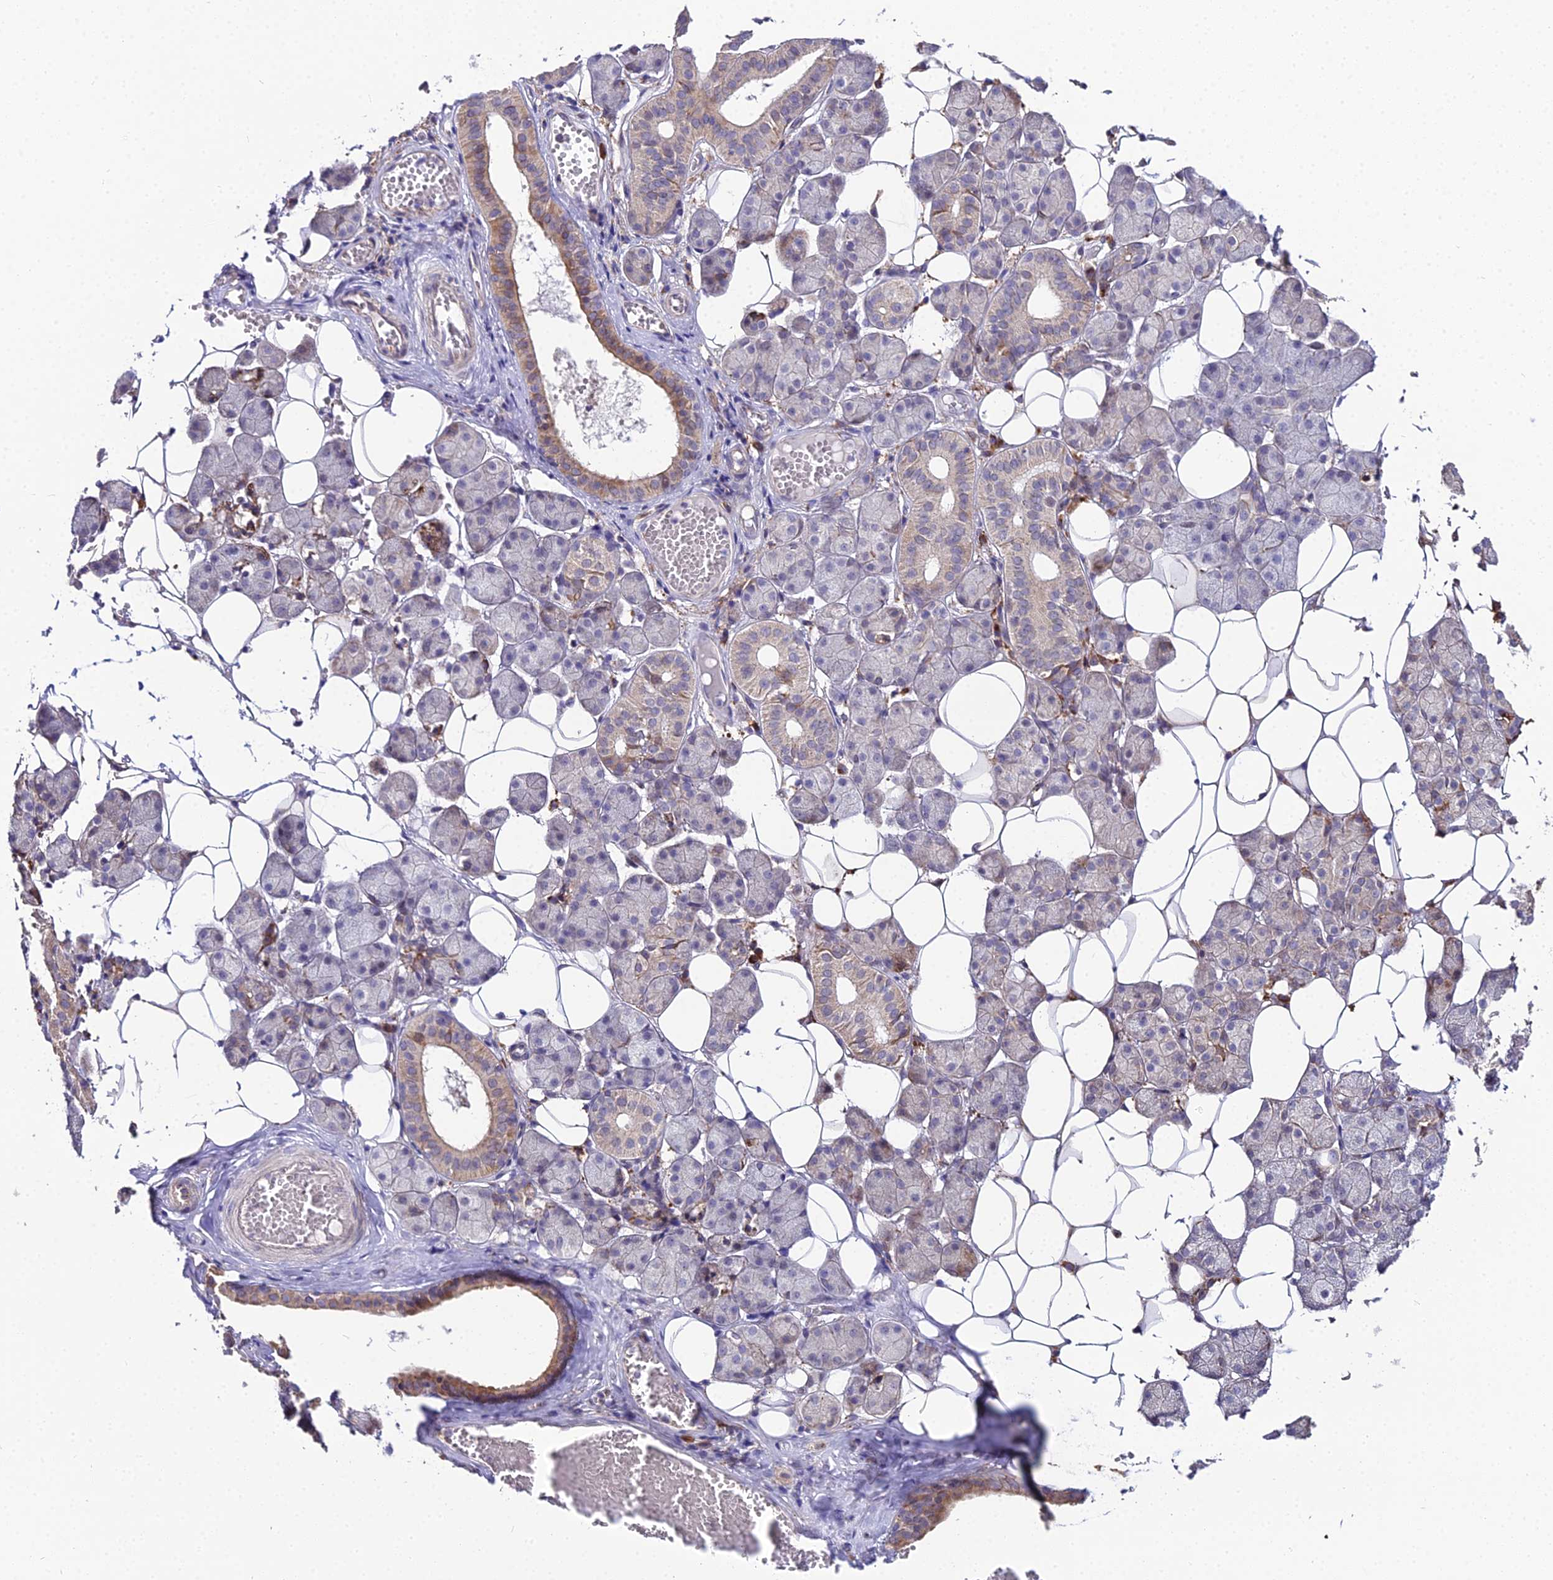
{"staining": {"intensity": "moderate", "quantity": "<25%", "location": "cytoplasmic/membranous"}, "tissue": "salivary gland", "cell_type": "Glandular cells", "image_type": "normal", "snomed": [{"axis": "morphology", "description": "Normal tissue, NOS"}, {"axis": "topography", "description": "Salivary gland"}], "caption": "Immunohistochemical staining of unremarkable salivary gland displays moderate cytoplasmic/membranous protein positivity in about <25% of glandular cells. (Brightfield microscopy of DAB IHC at high magnification).", "gene": "TROAP", "patient": {"sex": "female", "age": 33}}